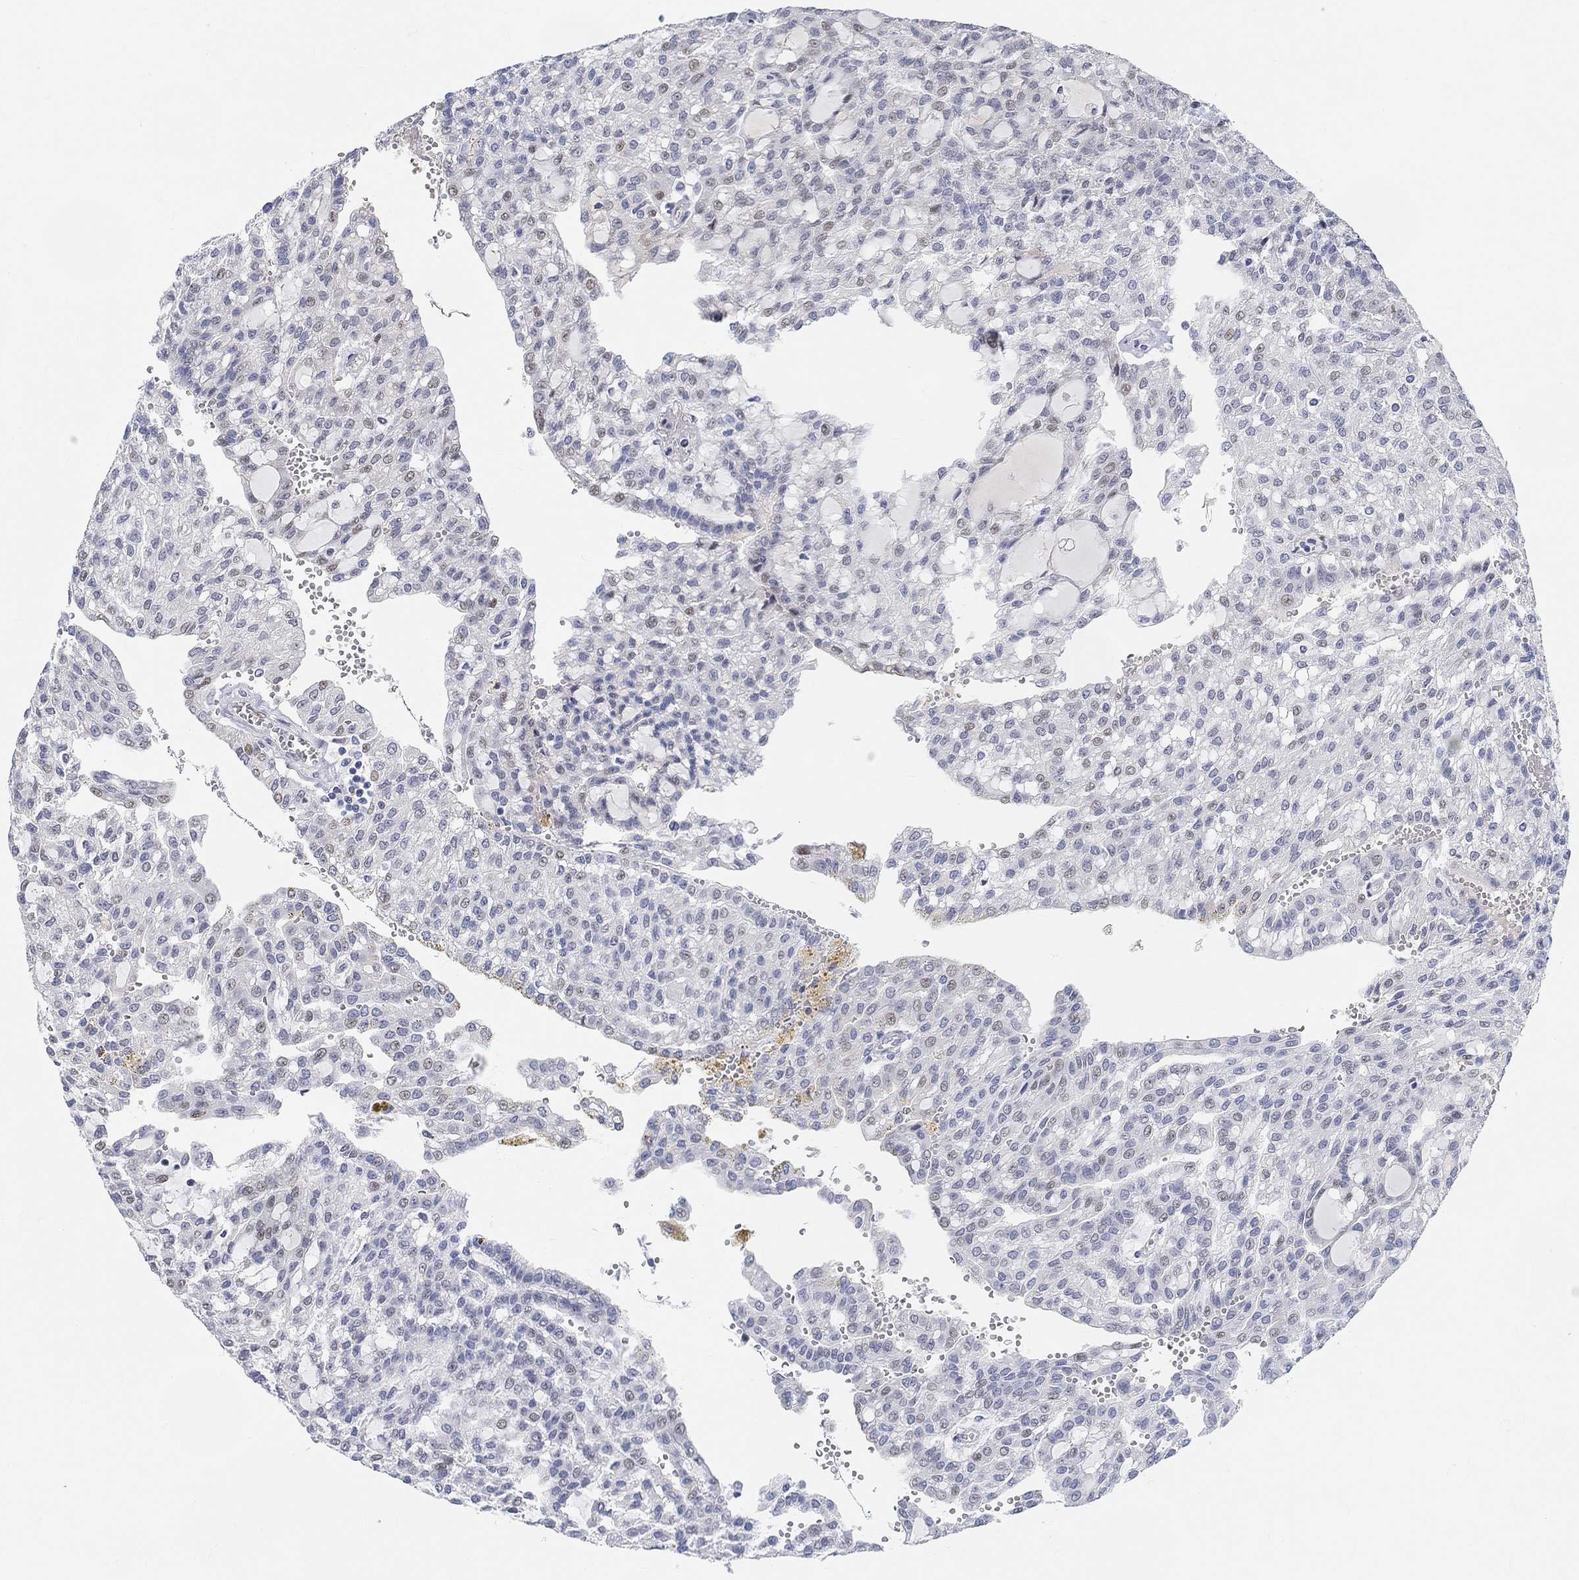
{"staining": {"intensity": "weak", "quantity": "<25%", "location": "nuclear"}, "tissue": "renal cancer", "cell_type": "Tumor cells", "image_type": "cancer", "snomed": [{"axis": "morphology", "description": "Adenocarcinoma, NOS"}, {"axis": "topography", "description": "Kidney"}], "caption": "Tumor cells show no significant protein expression in renal adenocarcinoma.", "gene": "SNTG2", "patient": {"sex": "male", "age": 63}}